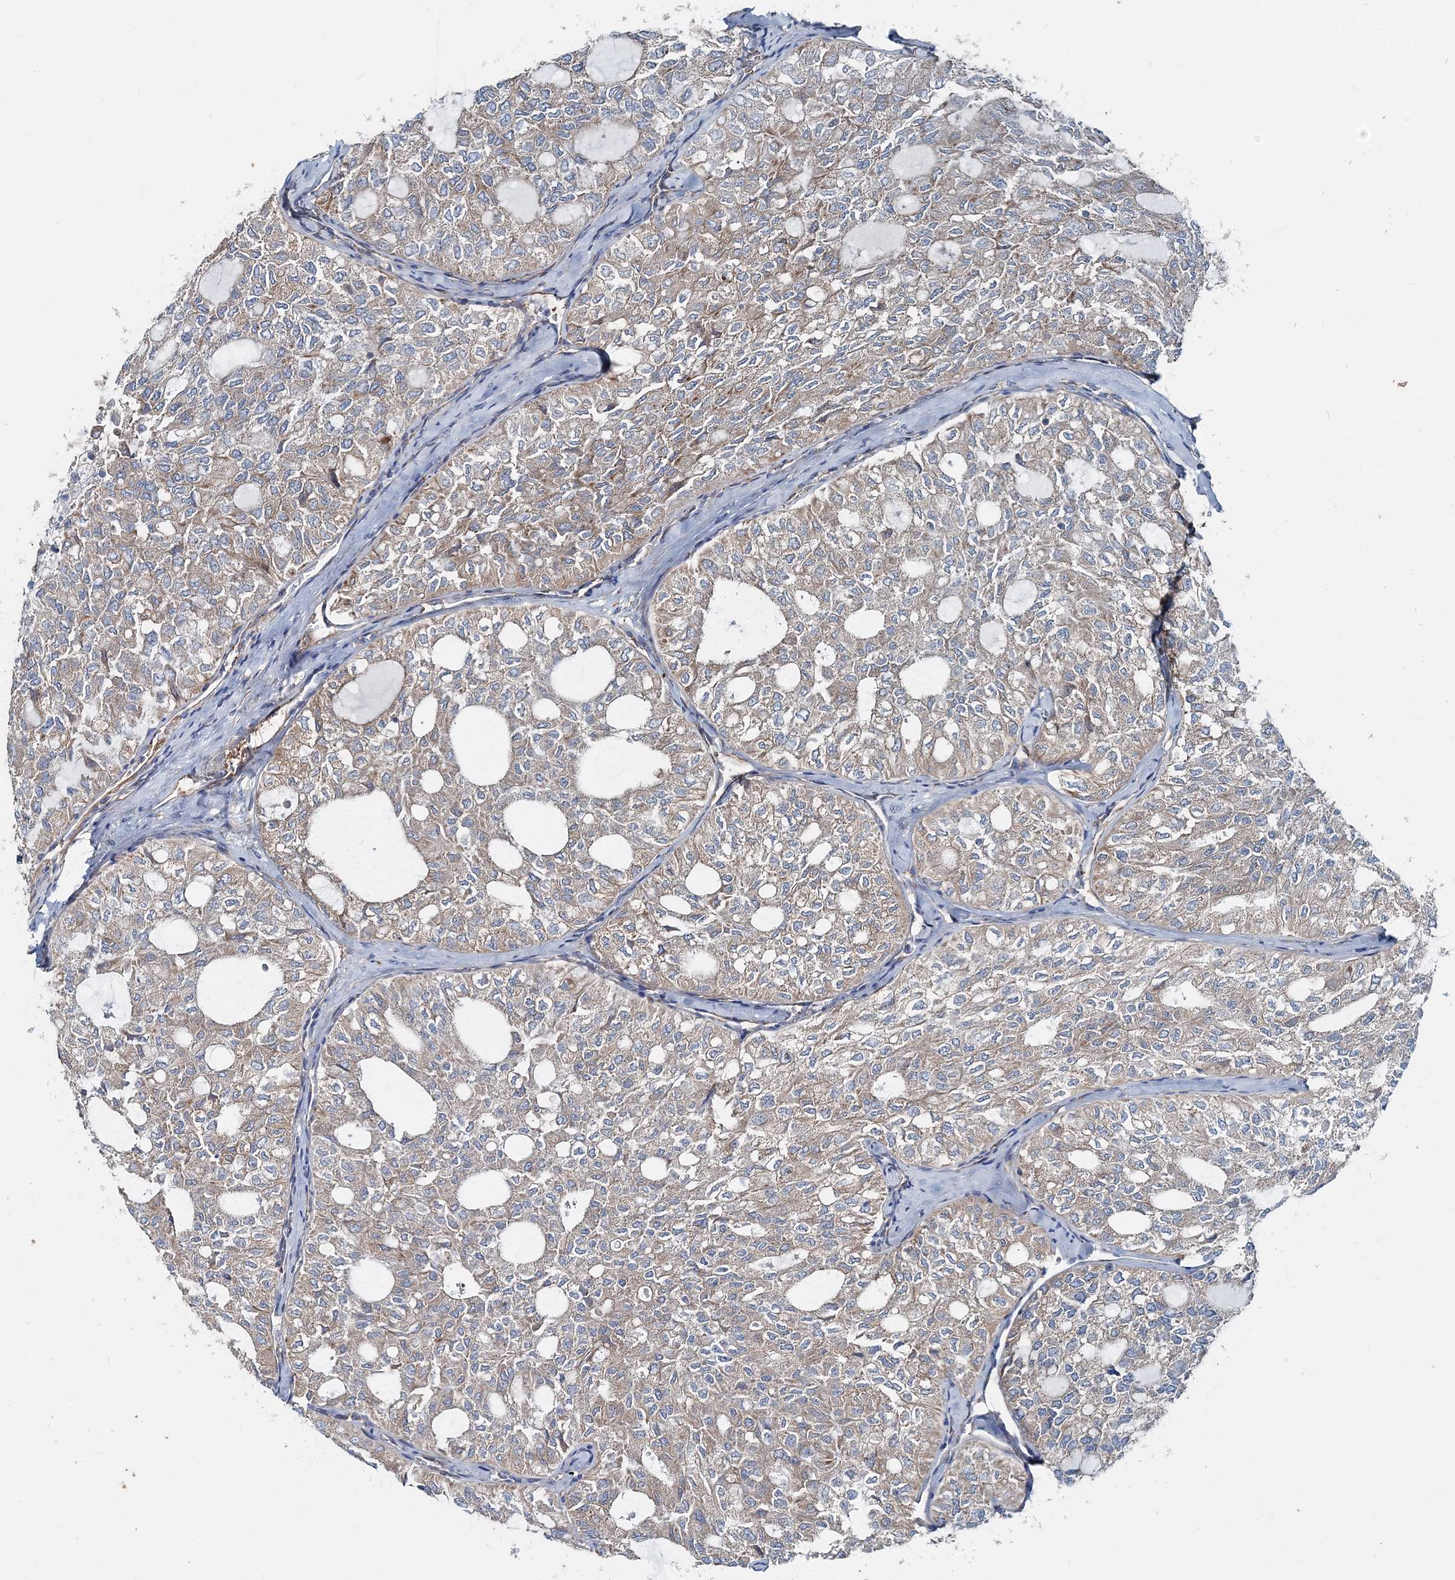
{"staining": {"intensity": "weak", "quantity": ">75%", "location": "cytoplasmic/membranous"}, "tissue": "thyroid cancer", "cell_type": "Tumor cells", "image_type": "cancer", "snomed": [{"axis": "morphology", "description": "Follicular adenoma carcinoma, NOS"}, {"axis": "topography", "description": "Thyroid gland"}], "caption": "Thyroid follicular adenoma carcinoma stained with DAB immunohistochemistry shows low levels of weak cytoplasmic/membranous positivity in approximately >75% of tumor cells.", "gene": "MPHOSPH9", "patient": {"sex": "male", "age": 75}}